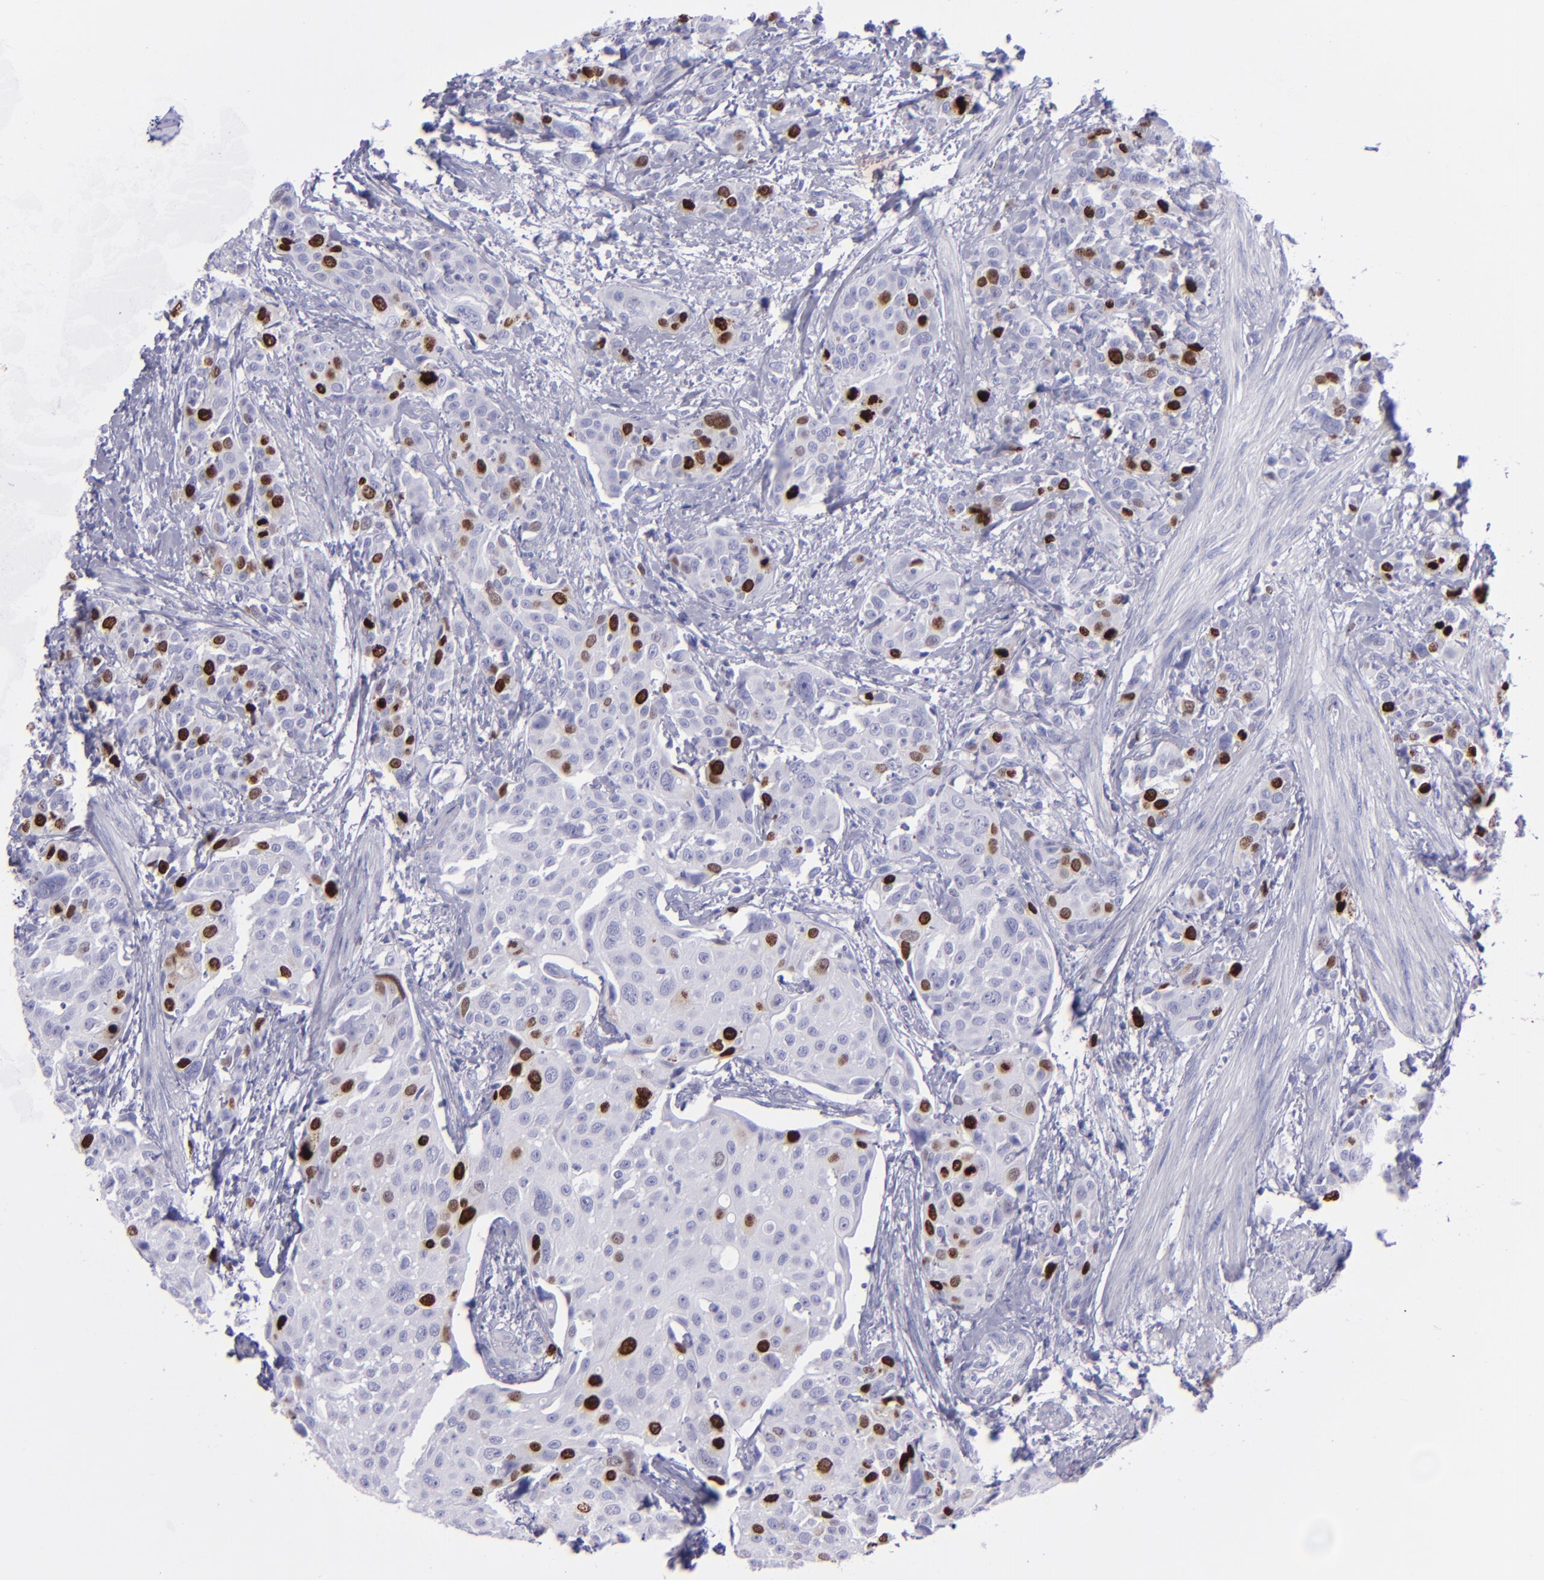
{"staining": {"intensity": "strong", "quantity": "<25%", "location": "nuclear"}, "tissue": "urothelial cancer", "cell_type": "Tumor cells", "image_type": "cancer", "snomed": [{"axis": "morphology", "description": "Urothelial carcinoma, High grade"}, {"axis": "topography", "description": "Urinary bladder"}], "caption": "Protein staining shows strong nuclear staining in about <25% of tumor cells in urothelial cancer.", "gene": "TOP2A", "patient": {"sex": "male", "age": 56}}